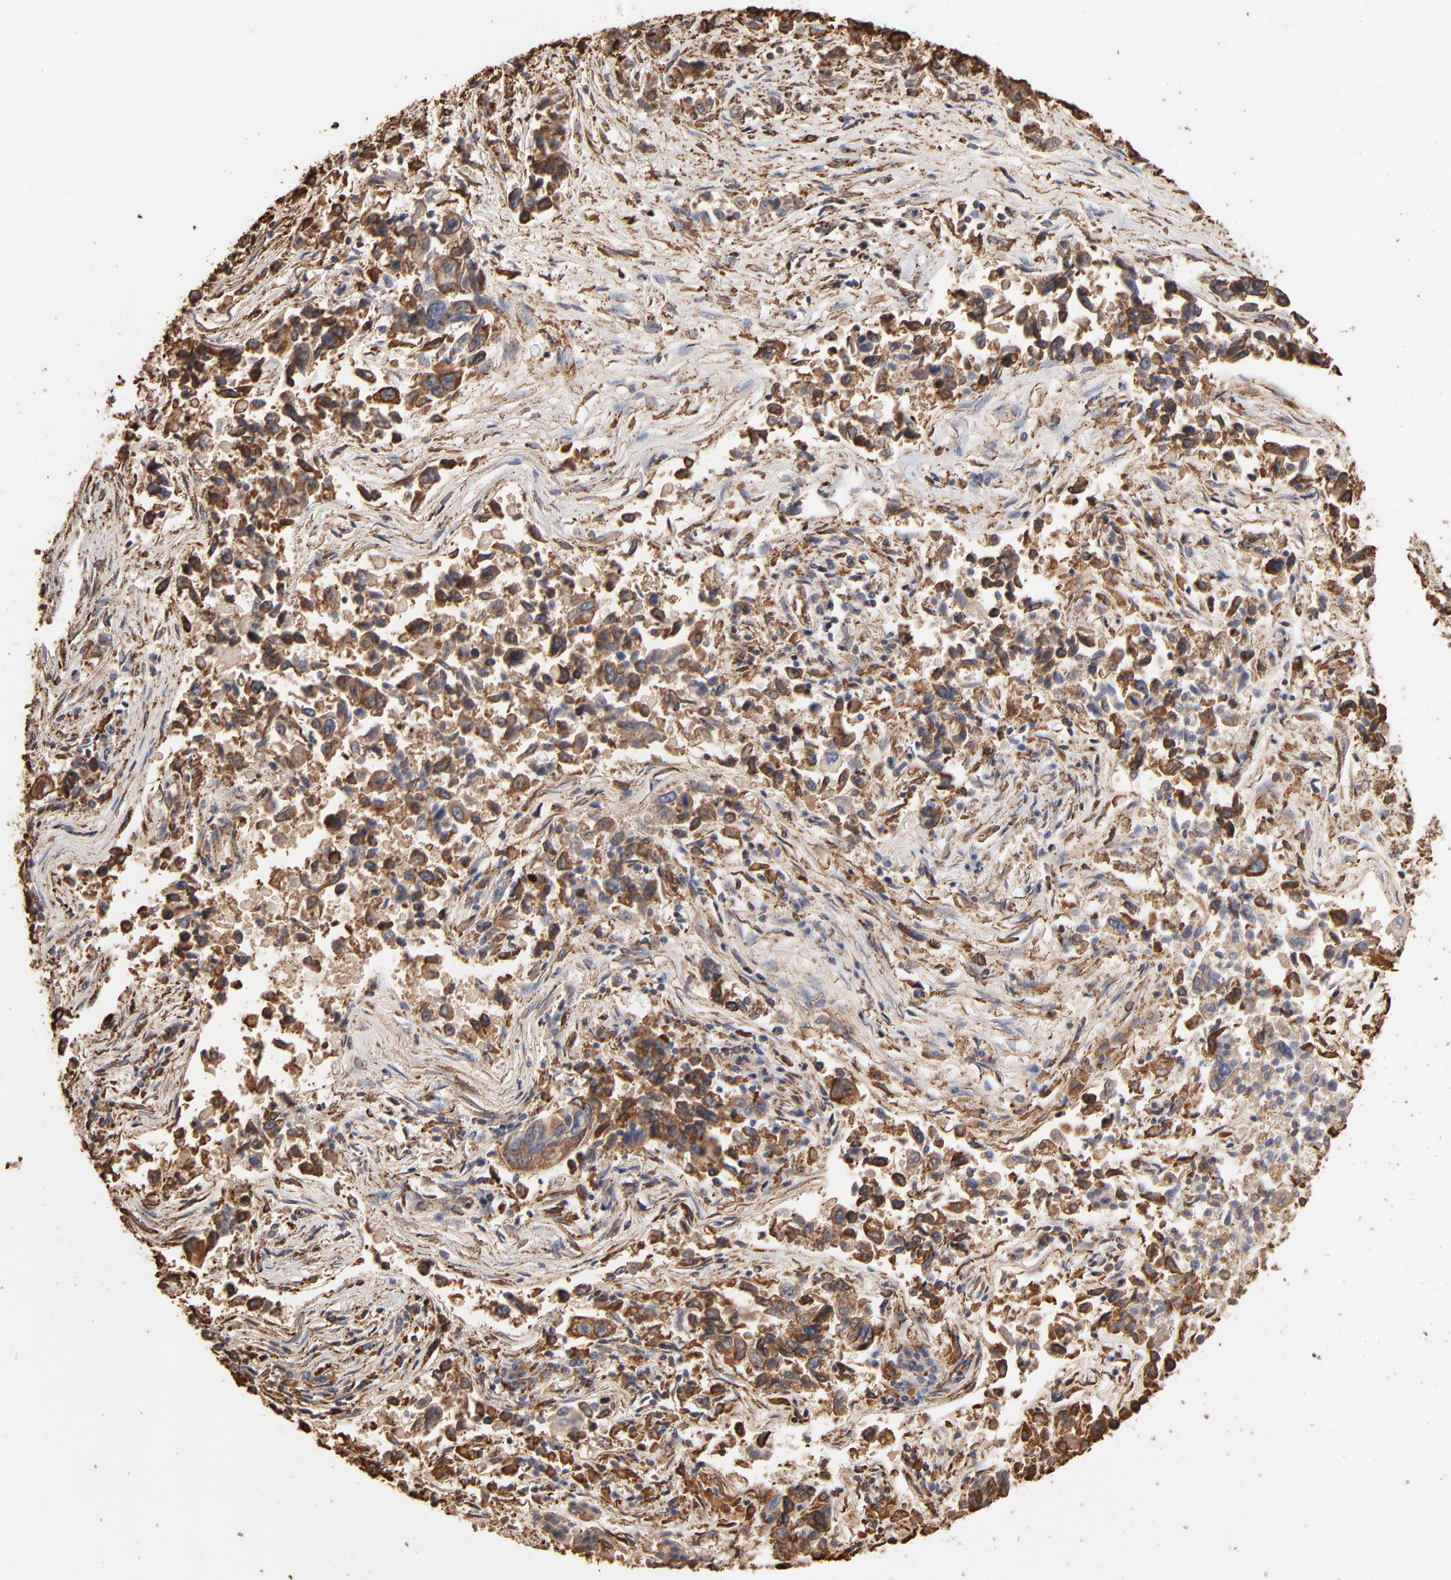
{"staining": {"intensity": "moderate", "quantity": ">75%", "location": "cytoplasmic/membranous"}, "tissue": "lung cancer", "cell_type": "Tumor cells", "image_type": "cancer", "snomed": [{"axis": "morphology", "description": "Adenocarcinoma, NOS"}, {"axis": "topography", "description": "Lung"}], "caption": "Immunohistochemical staining of lung cancer displays moderate cytoplasmic/membranous protein expression in about >75% of tumor cells.", "gene": "PDIA3", "patient": {"sex": "male", "age": 84}}